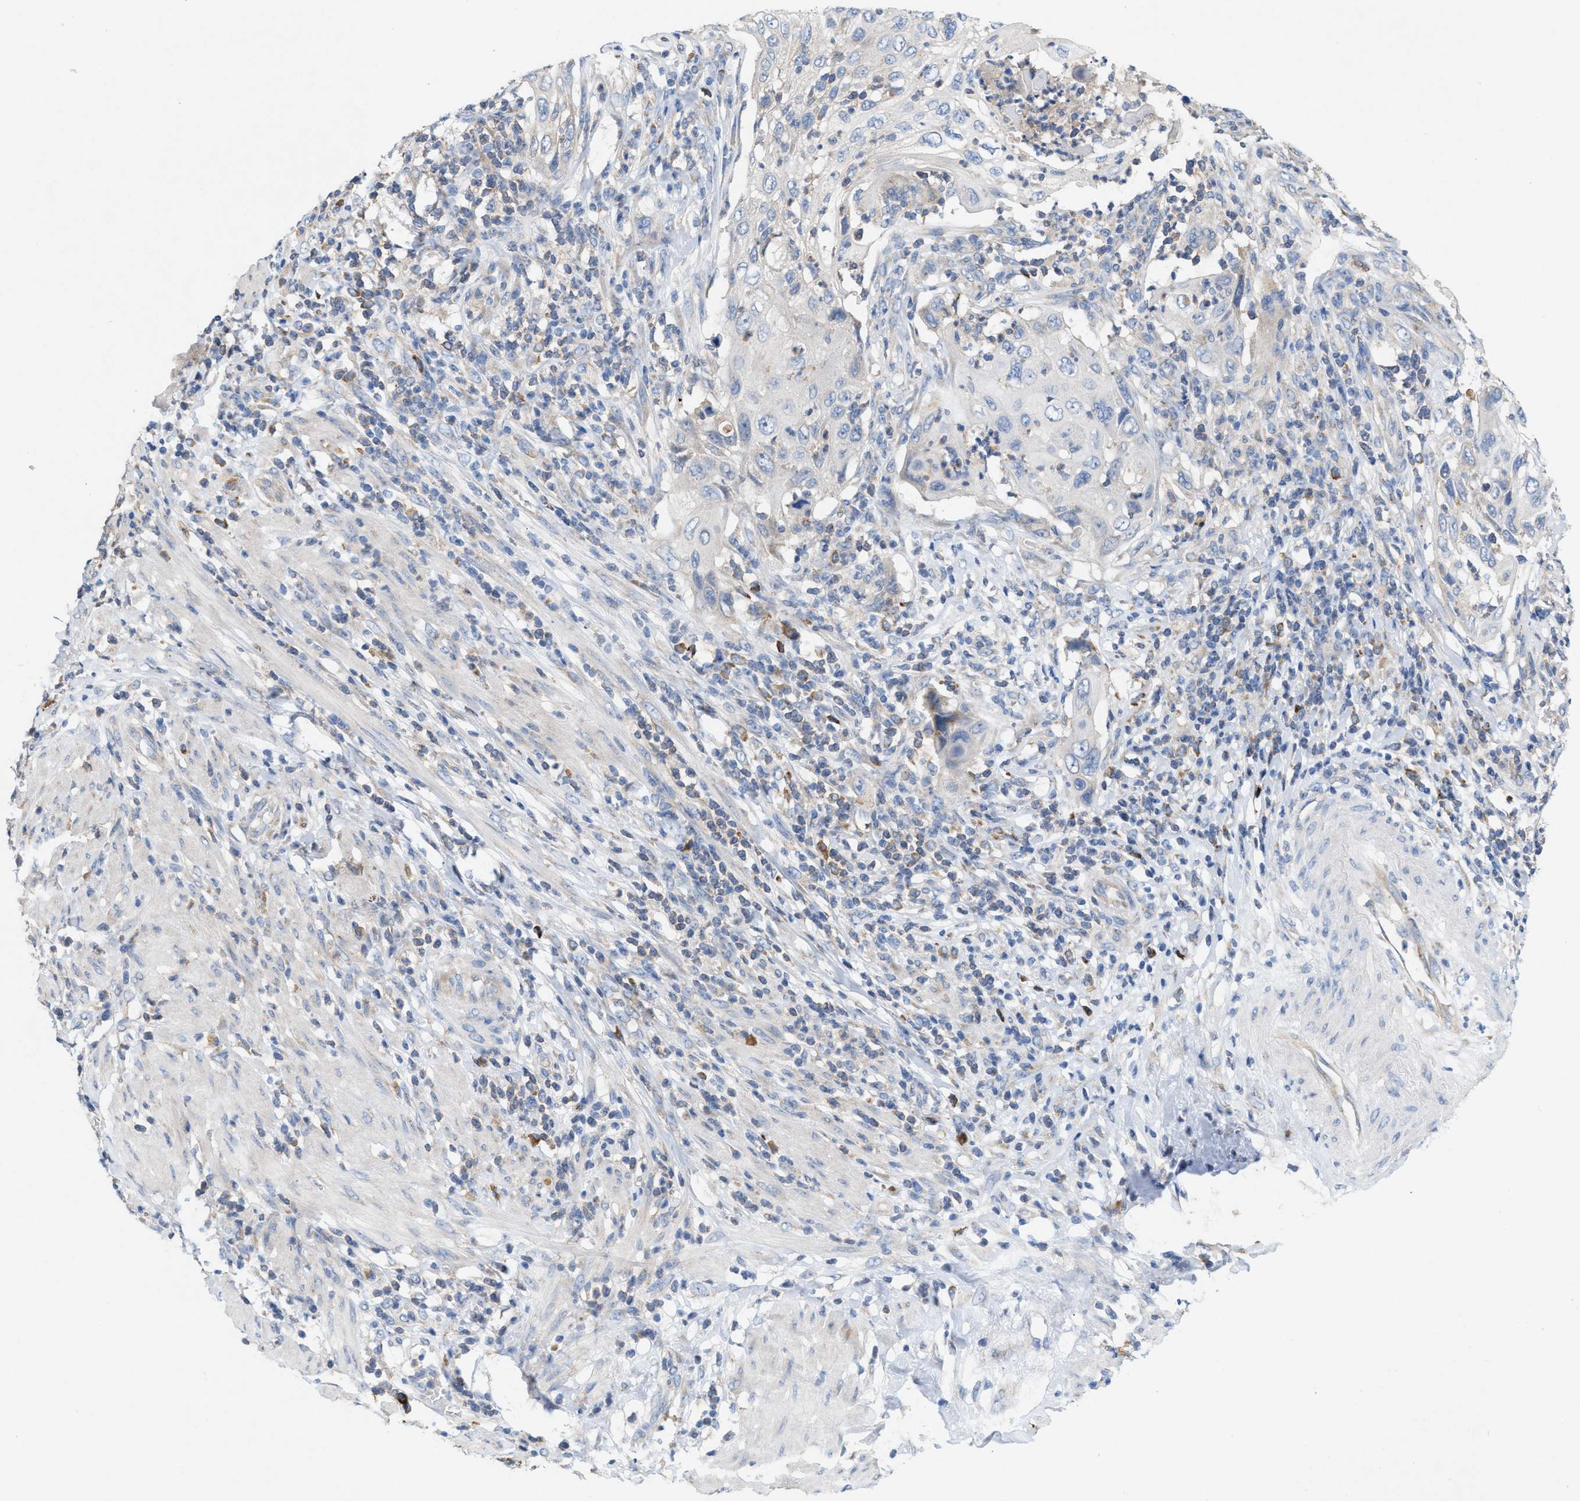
{"staining": {"intensity": "negative", "quantity": "none", "location": "none"}, "tissue": "cervical cancer", "cell_type": "Tumor cells", "image_type": "cancer", "snomed": [{"axis": "morphology", "description": "Squamous cell carcinoma, NOS"}, {"axis": "topography", "description": "Cervix"}], "caption": "DAB (3,3'-diaminobenzidine) immunohistochemical staining of human cervical squamous cell carcinoma displays no significant staining in tumor cells. (DAB immunohistochemistry (IHC) visualized using brightfield microscopy, high magnification).", "gene": "DYNC2I1", "patient": {"sex": "female", "age": 70}}